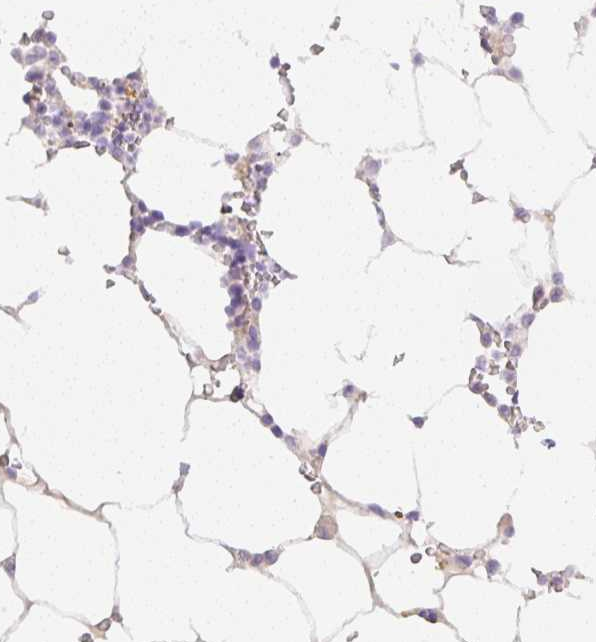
{"staining": {"intensity": "negative", "quantity": "none", "location": "none"}, "tissue": "bone marrow", "cell_type": "Hematopoietic cells", "image_type": "normal", "snomed": [{"axis": "morphology", "description": "Normal tissue, NOS"}, {"axis": "topography", "description": "Bone marrow"}], "caption": "Human bone marrow stained for a protein using immunohistochemistry (IHC) displays no expression in hematopoietic cells.", "gene": "MIA2", "patient": {"sex": "male", "age": 64}}